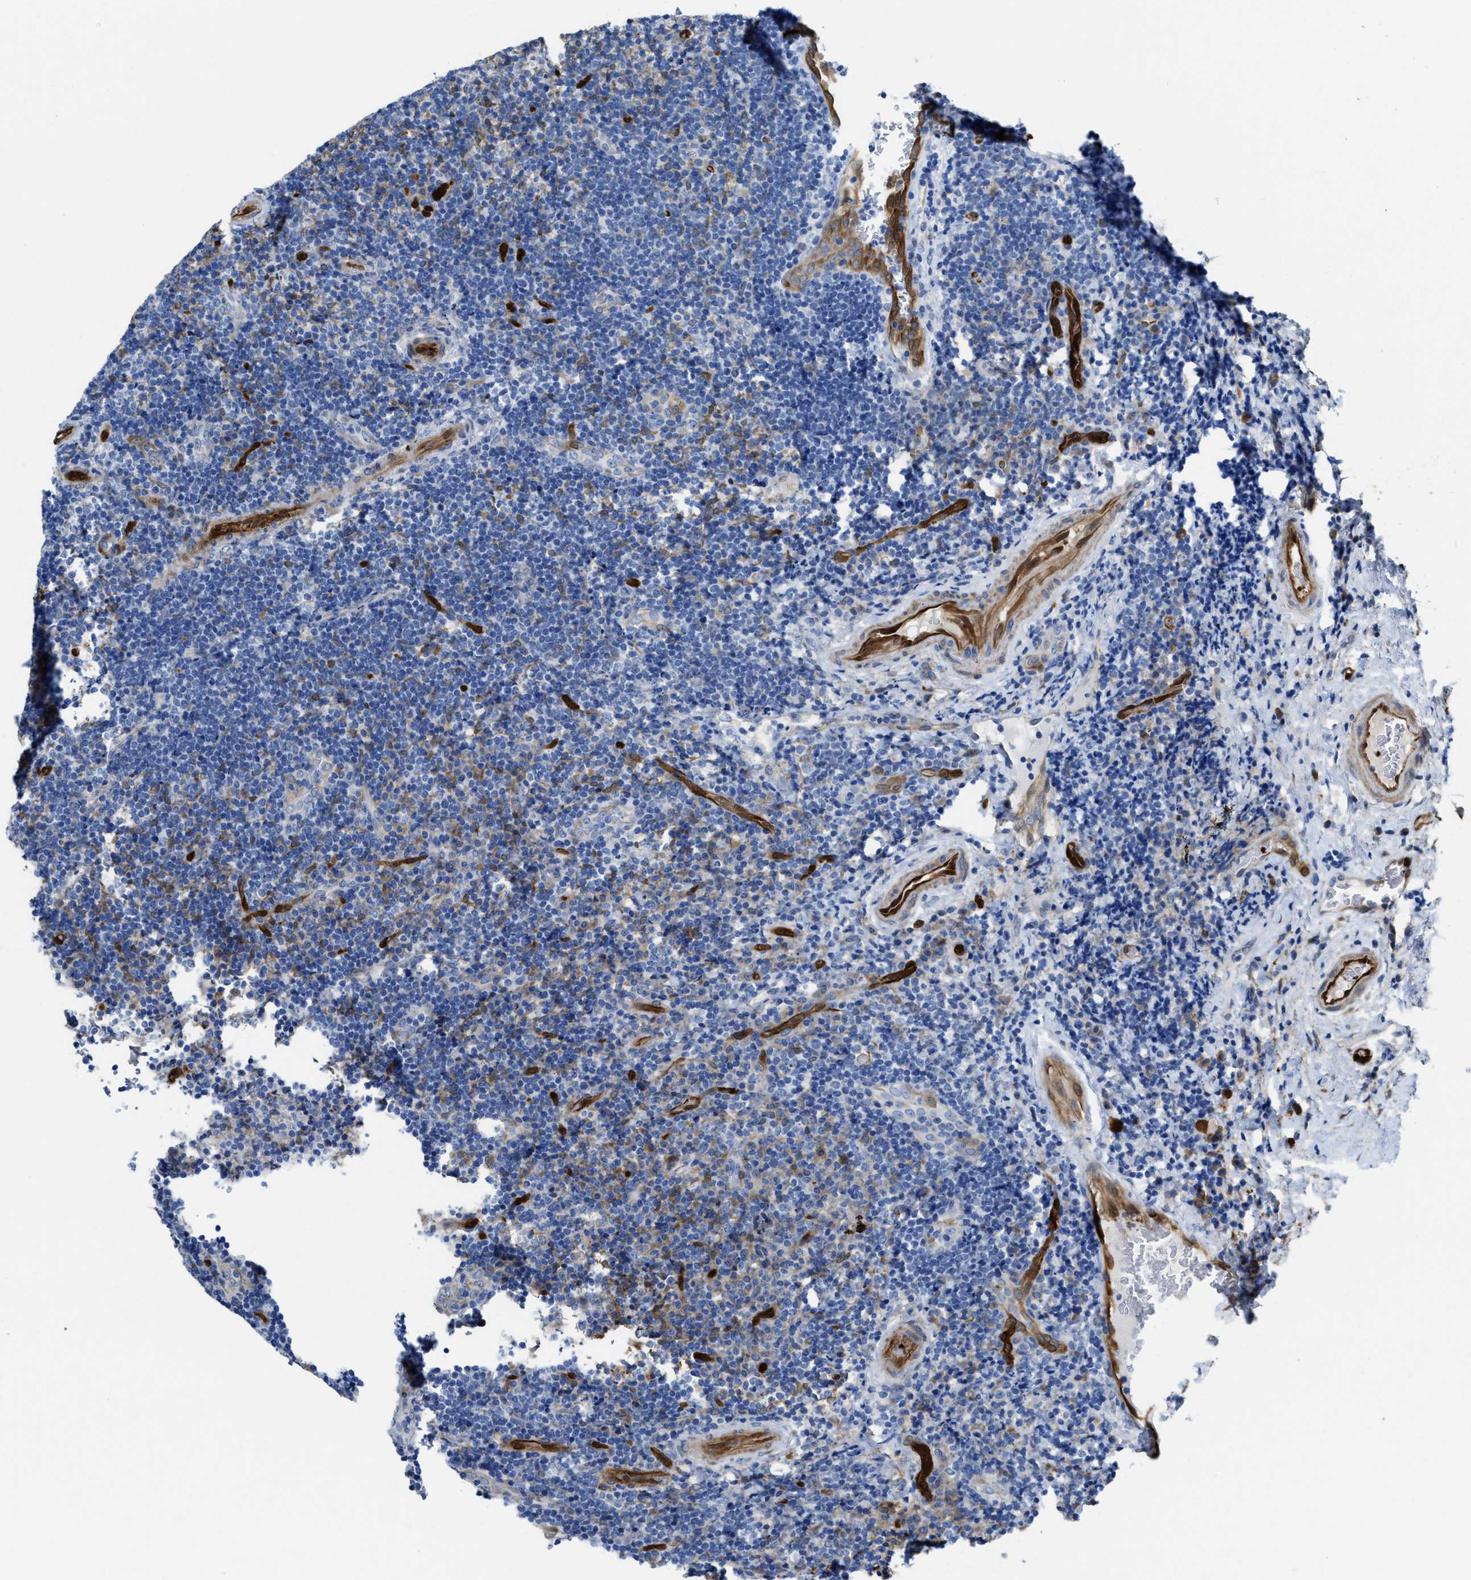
{"staining": {"intensity": "negative", "quantity": "none", "location": "none"}, "tissue": "lymphoma", "cell_type": "Tumor cells", "image_type": "cancer", "snomed": [{"axis": "morphology", "description": "Malignant lymphoma, non-Hodgkin's type, High grade"}, {"axis": "topography", "description": "Tonsil"}], "caption": "The image shows no significant positivity in tumor cells of lymphoma. (DAB IHC visualized using brightfield microscopy, high magnification).", "gene": "ASS1", "patient": {"sex": "female", "age": 36}}